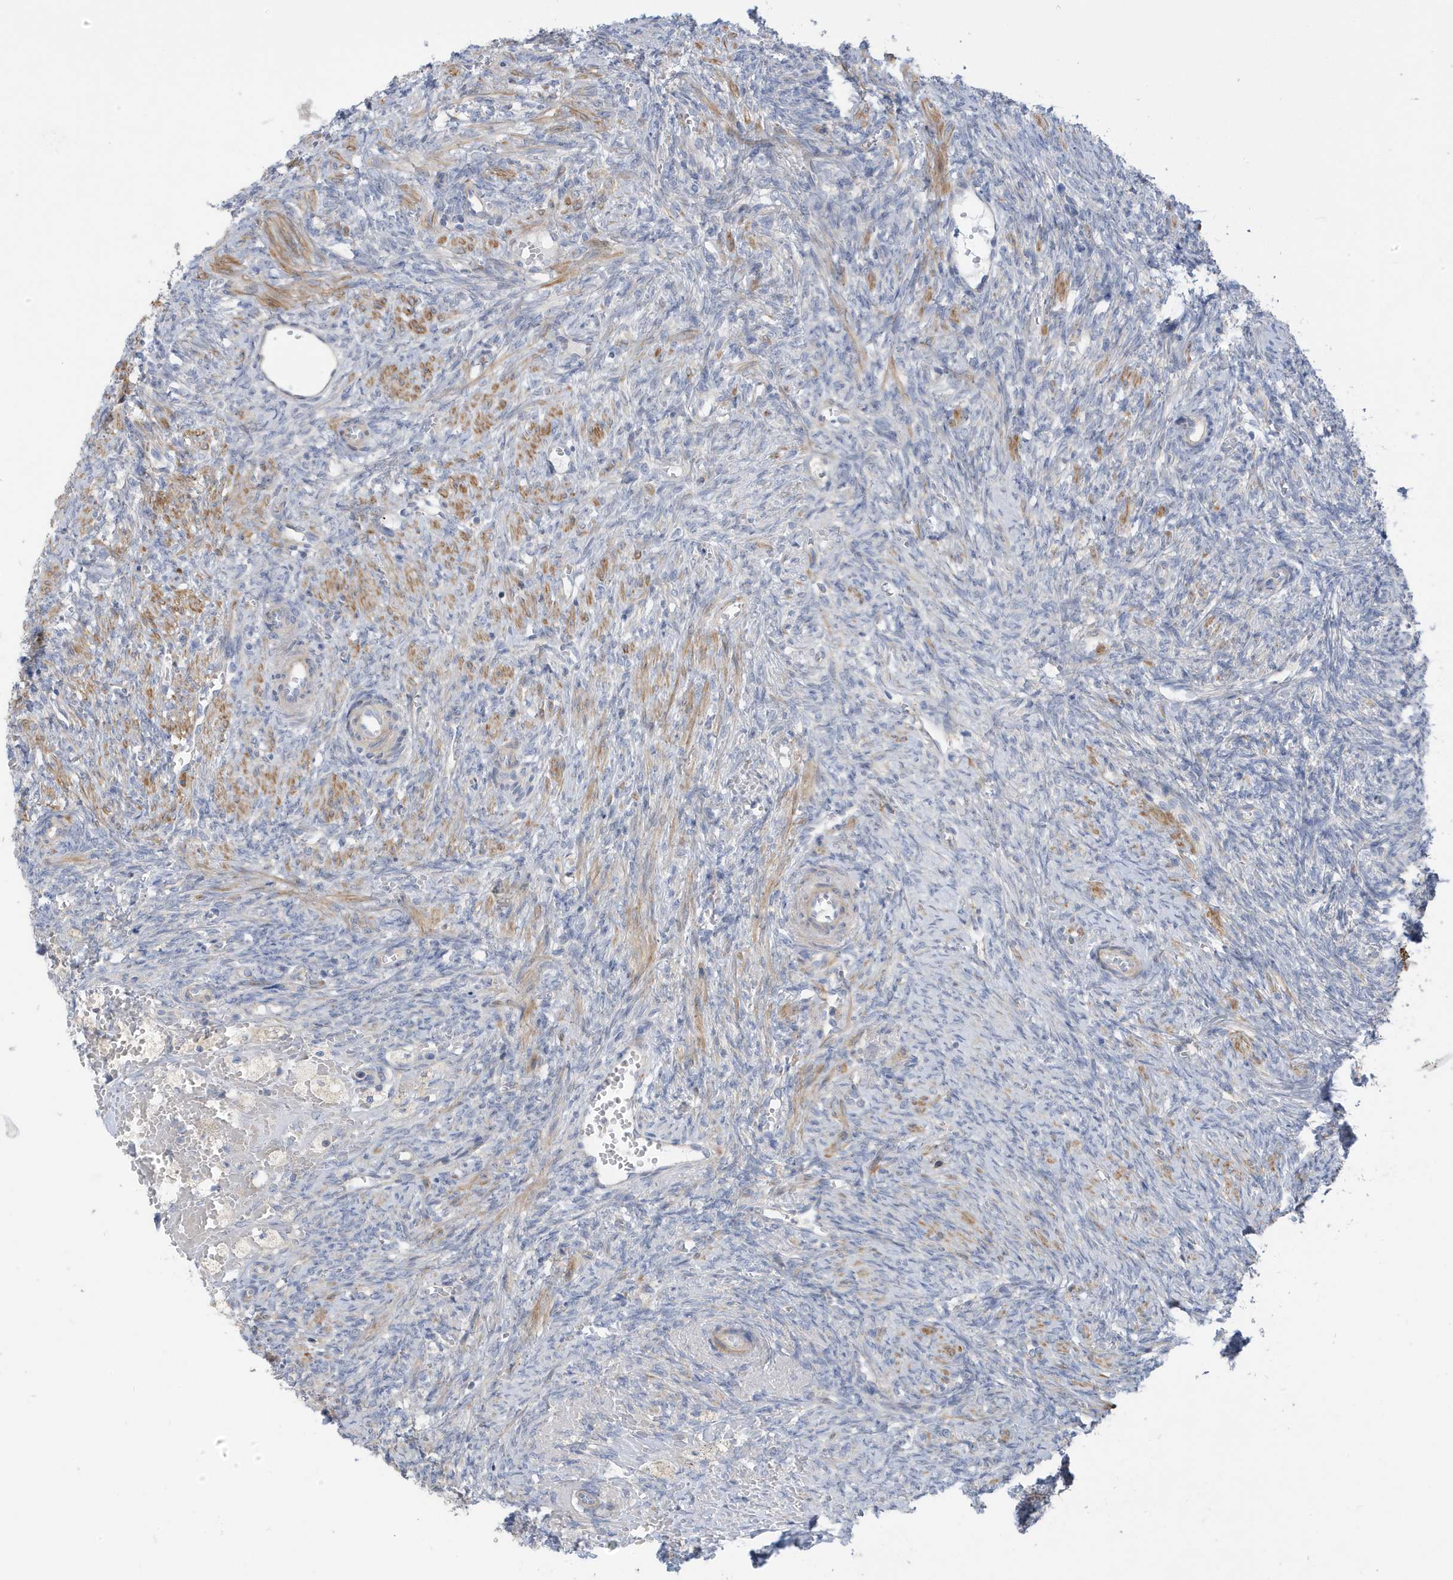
{"staining": {"intensity": "negative", "quantity": "none", "location": "none"}, "tissue": "ovary", "cell_type": "Ovarian stroma cells", "image_type": "normal", "snomed": [{"axis": "morphology", "description": "Normal tissue, NOS"}, {"axis": "topography", "description": "Ovary"}], "caption": "Ovary stained for a protein using immunohistochemistry shows no positivity ovarian stroma cells.", "gene": "ATP13A5", "patient": {"sex": "female", "age": 41}}